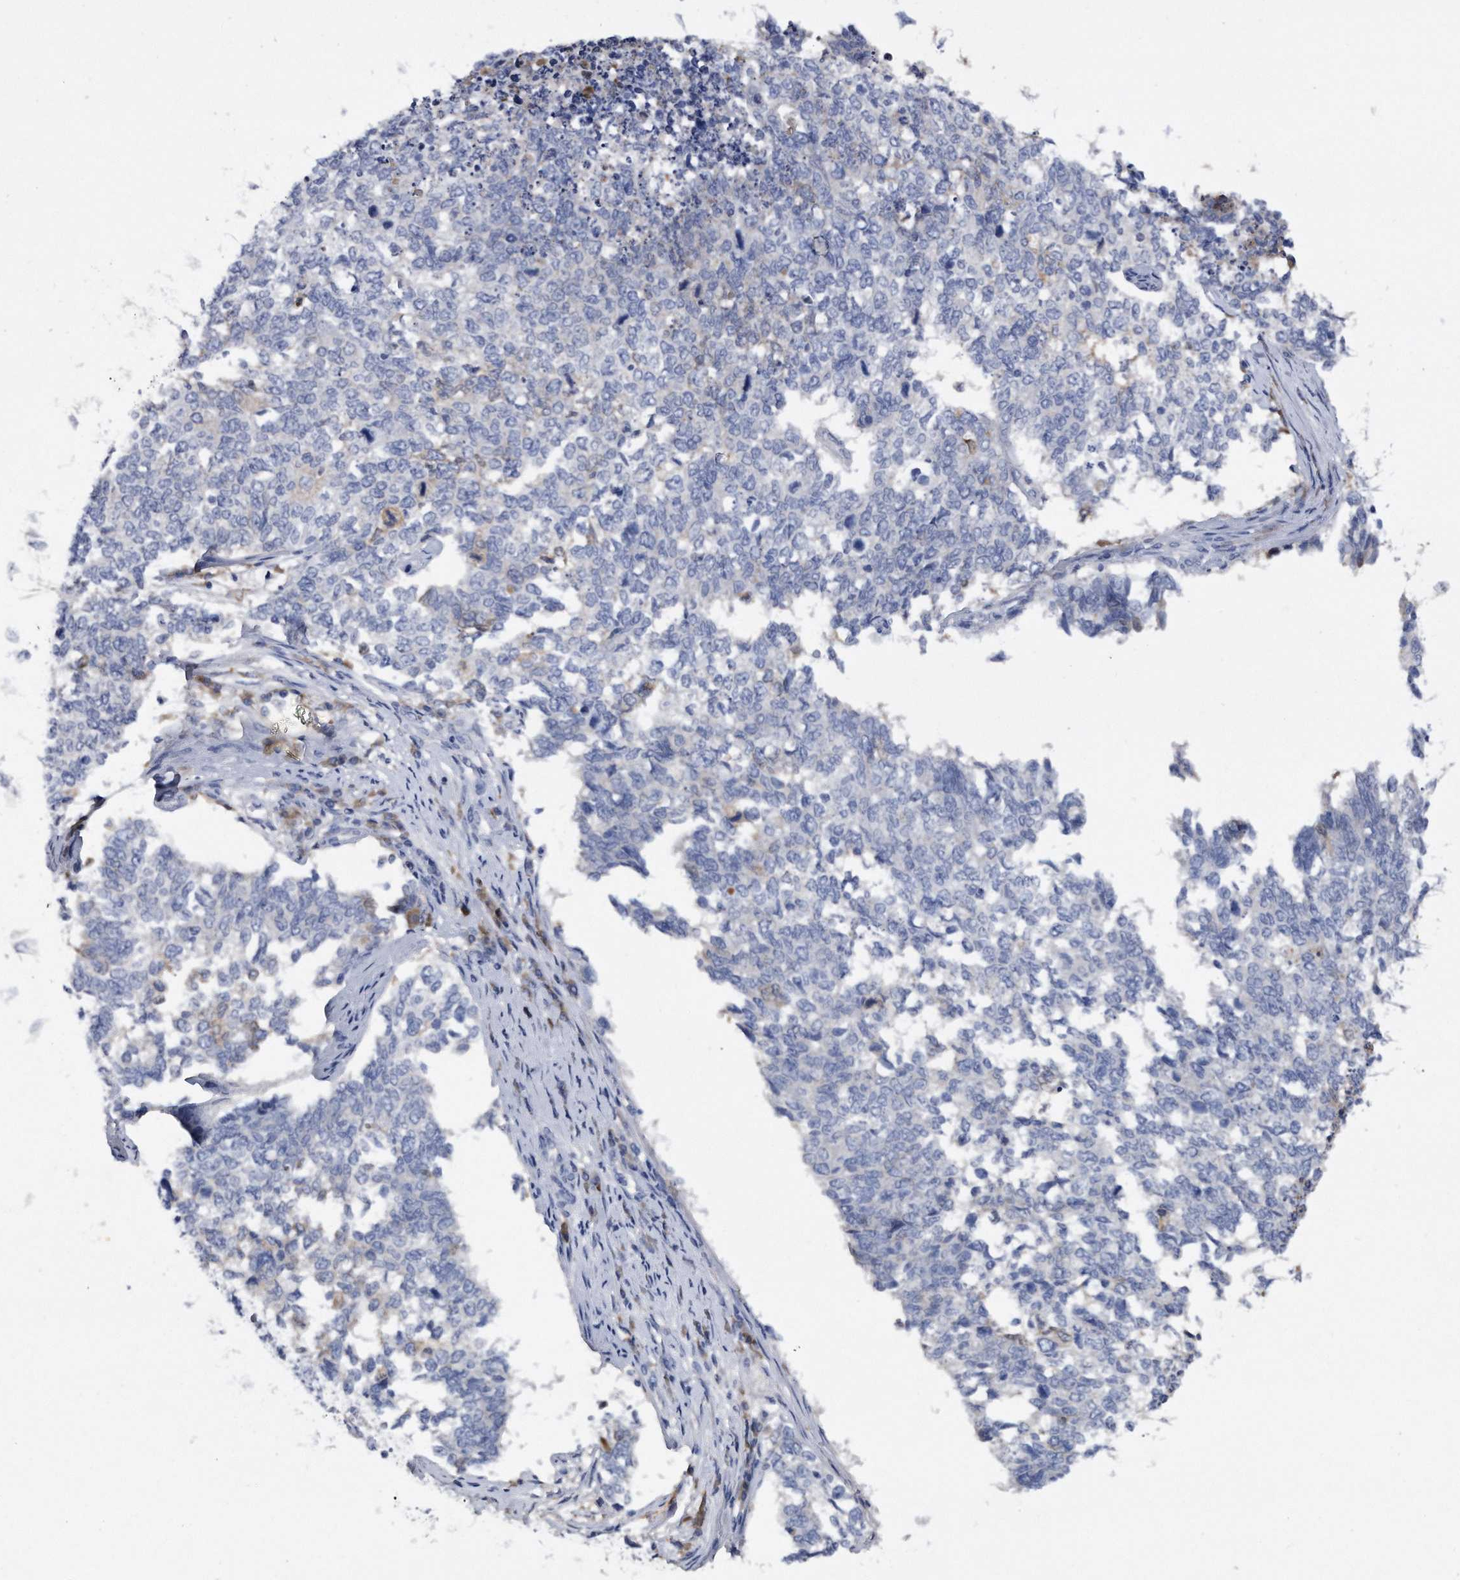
{"staining": {"intensity": "negative", "quantity": "none", "location": "none"}, "tissue": "cervical cancer", "cell_type": "Tumor cells", "image_type": "cancer", "snomed": [{"axis": "morphology", "description": "Squamous cell carcinoma, NOS"}, {"axis": "topography", "description": "Cervix"}], "caption": "Cervical squamous cell carcinoma stained for a protein using IHC shows no staining tumor cells.", "gene": "ASNS", "patient": {"sex": "female", "age": 63}}